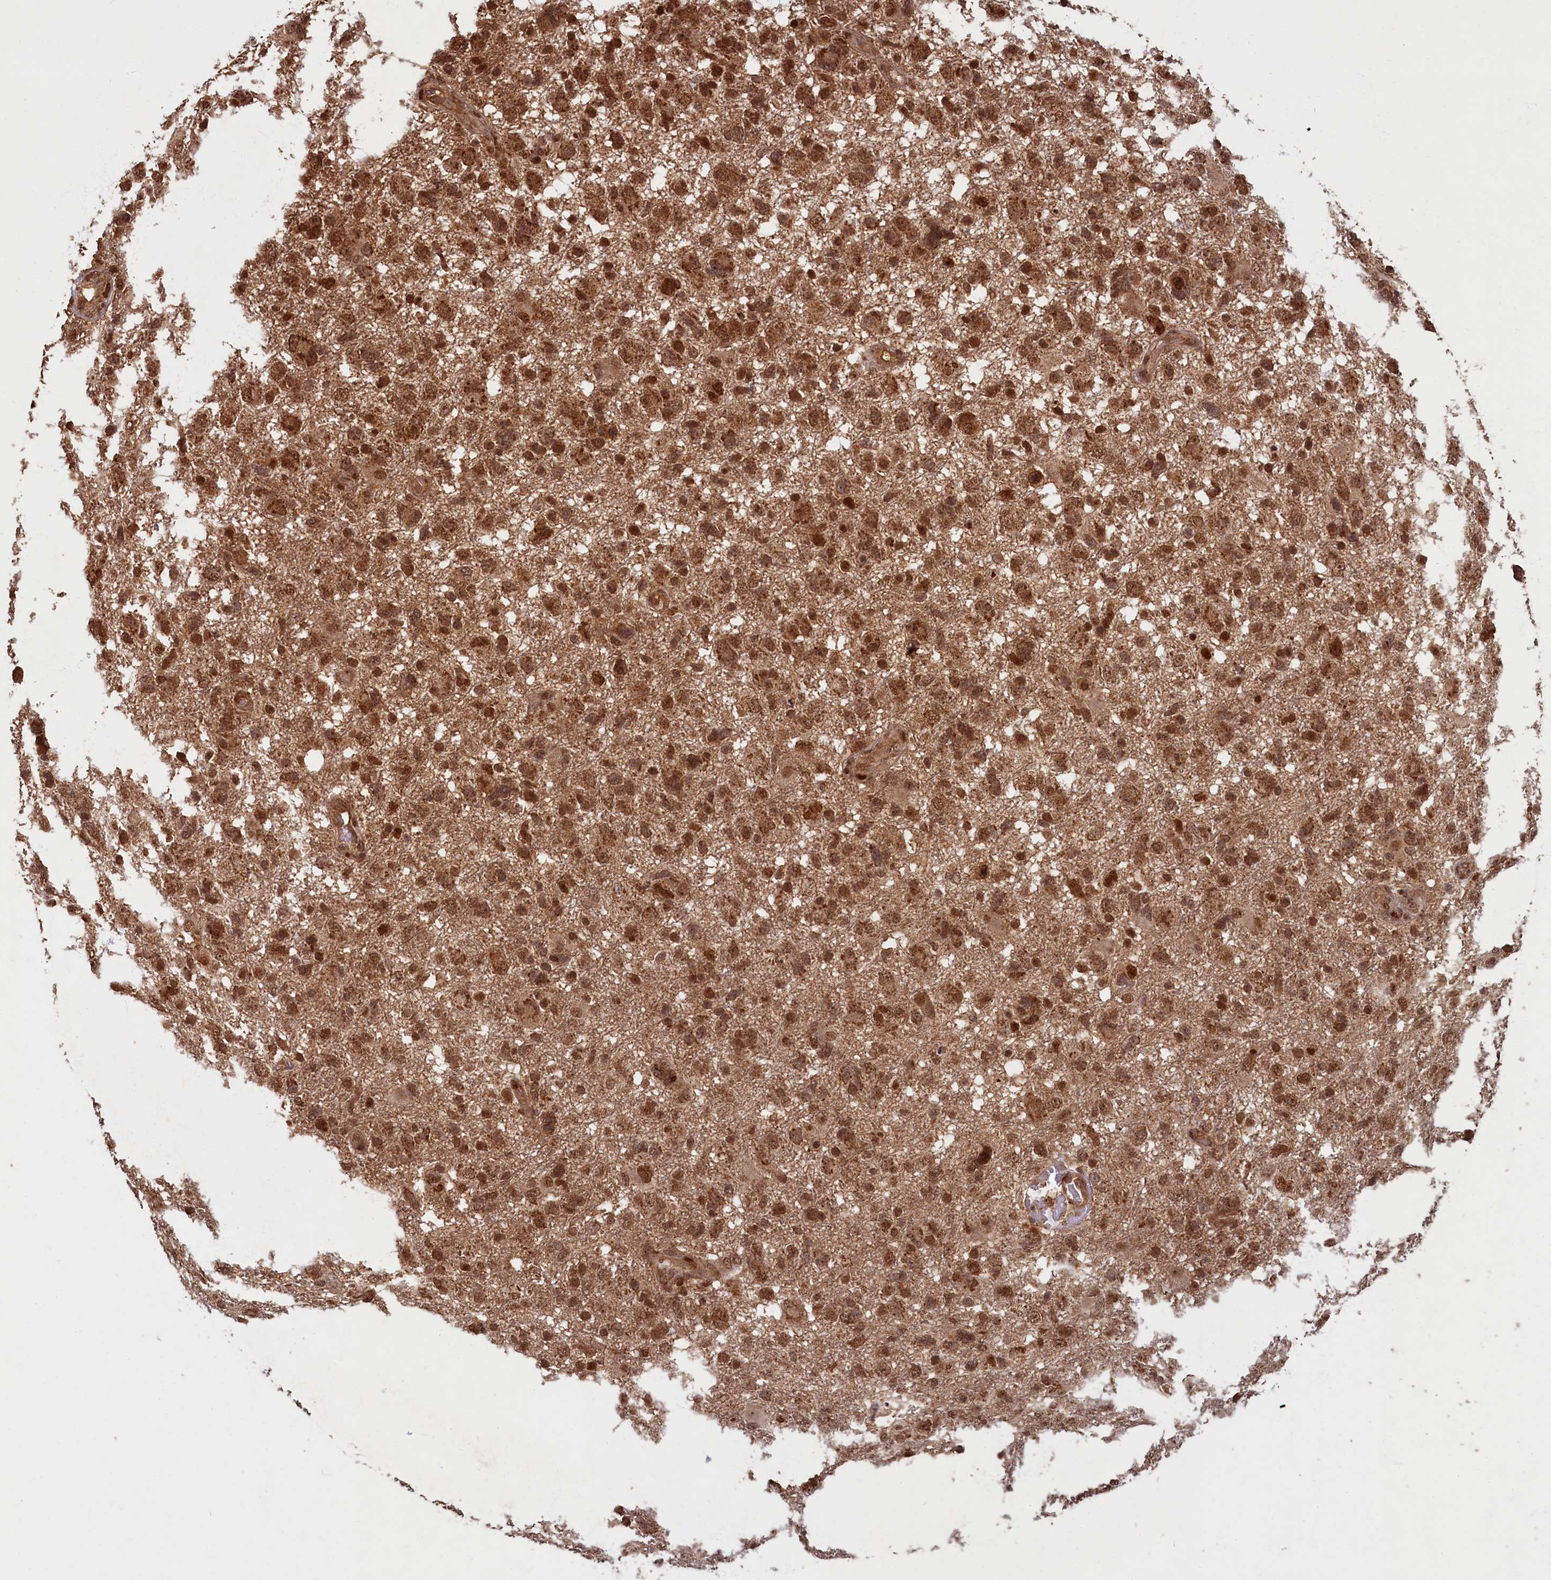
{"staining": {"intensity": "strong", "quantity": ">75%", "location": "nuclear"}, "tissue": "glioma", "cell_type": "Tumor cells", "image_type": "cancer", "snomed": [{"axis": "morphology", "description": "Glioma, malignant, High grade"}, {"axis": "topography", "description": "Brain"}], "caption": "Glioma stained for a protein shows strong nuclear positivity in tumor cells. The protein of interest is stained brown, and the nuclei are stained in blue (DAB IHC with brightfield microscopy, high magnification).", "gene": "BRCA1", "patient": {"sex": "male", "age": 61}}